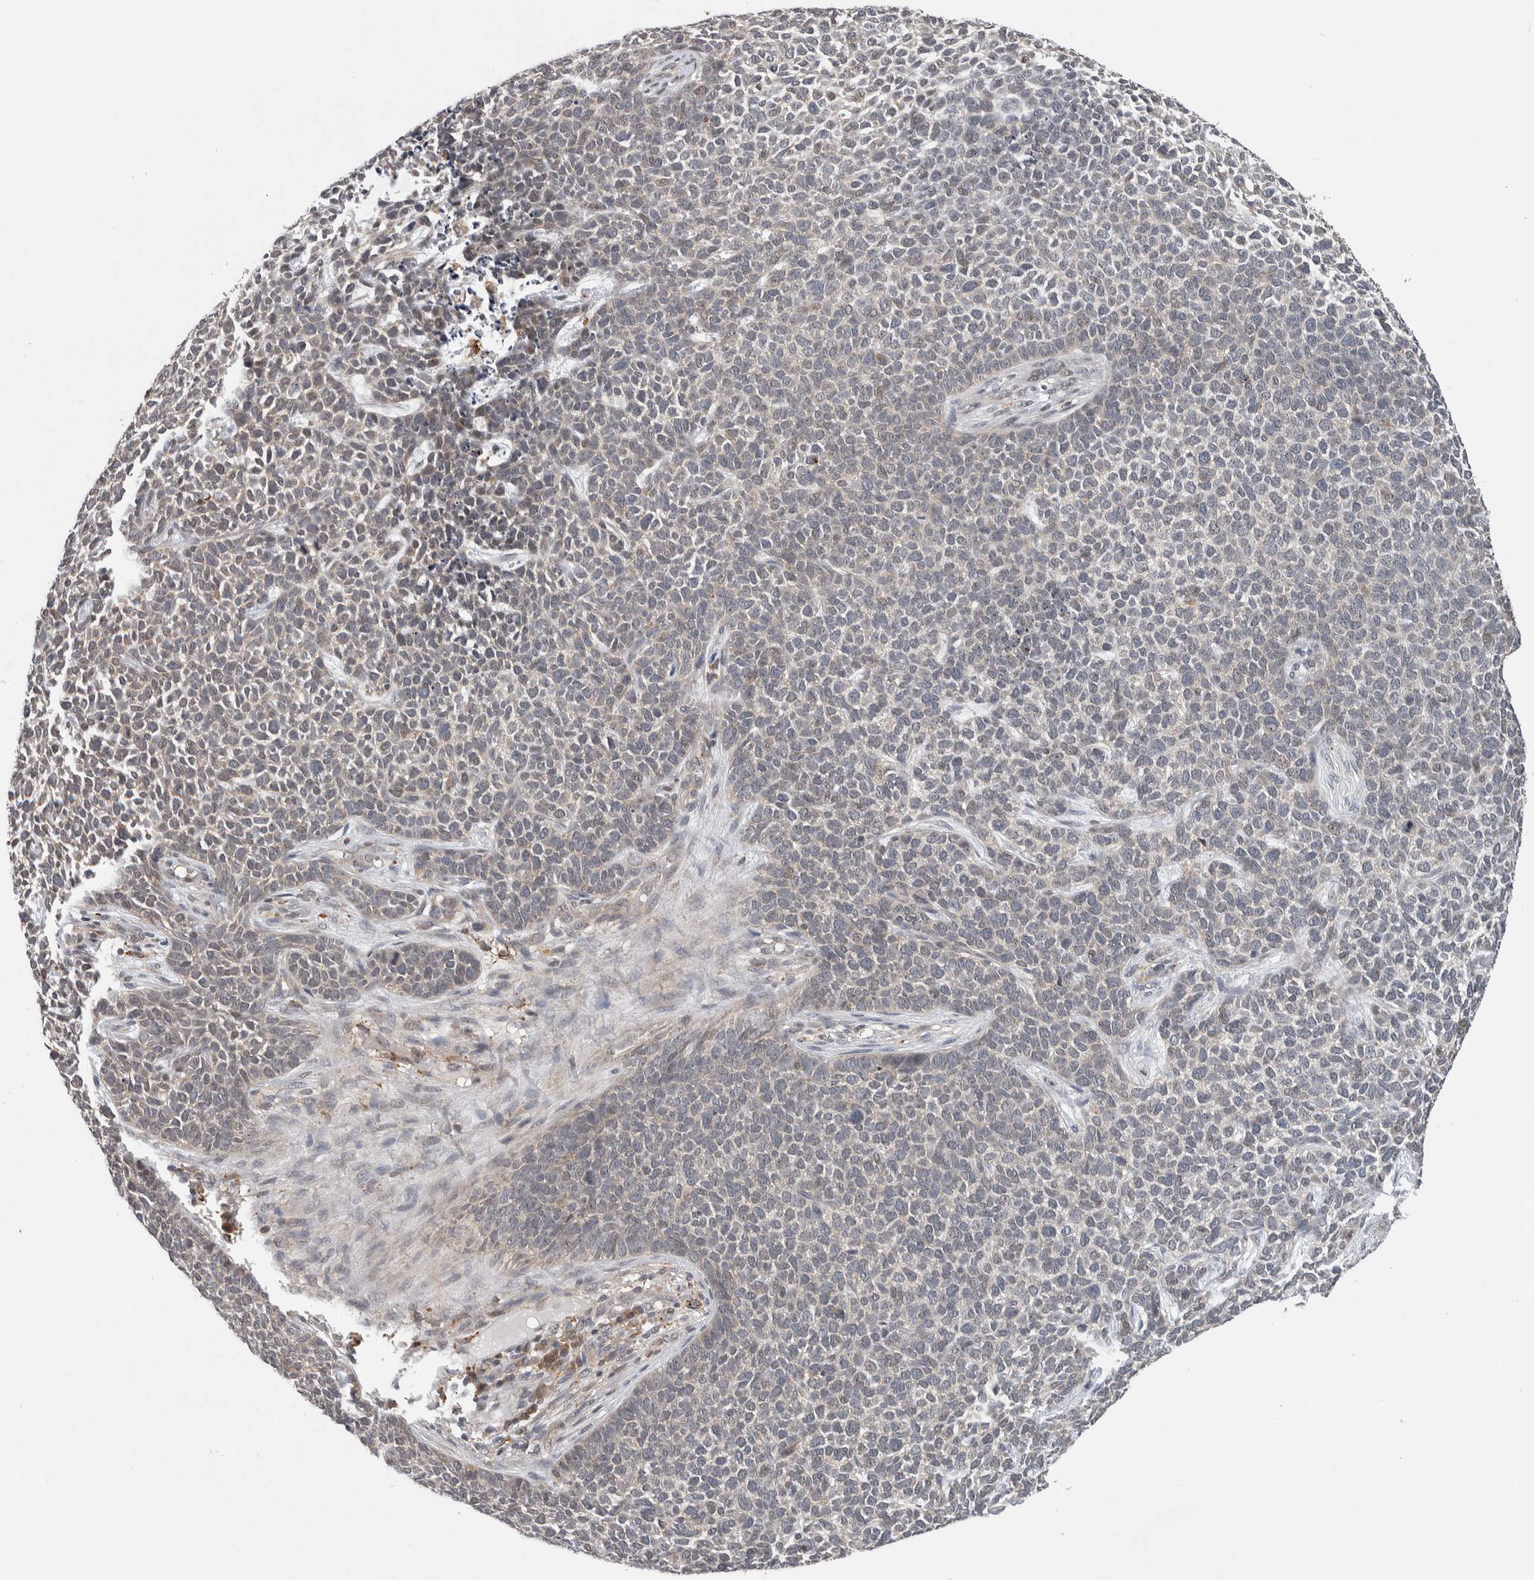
{"staining": {"intensity": "negative", "quantity": "none", "location": "none"}, "tissue": "skin cancer", "cell_type": "Tumor cells", "image_type": "cancer", "snomed": [{"axis": "morphology", "description": "Basal cell carcinoma"}, {"axis": "topography", "description": "Skin"}], "caption": "This is an IHC micrograph of human basal cell carcinoma (skin). There is no staining in tumor cells.", "gene": "KCNK1", "patient": {"sex": "female", "age": 84}}